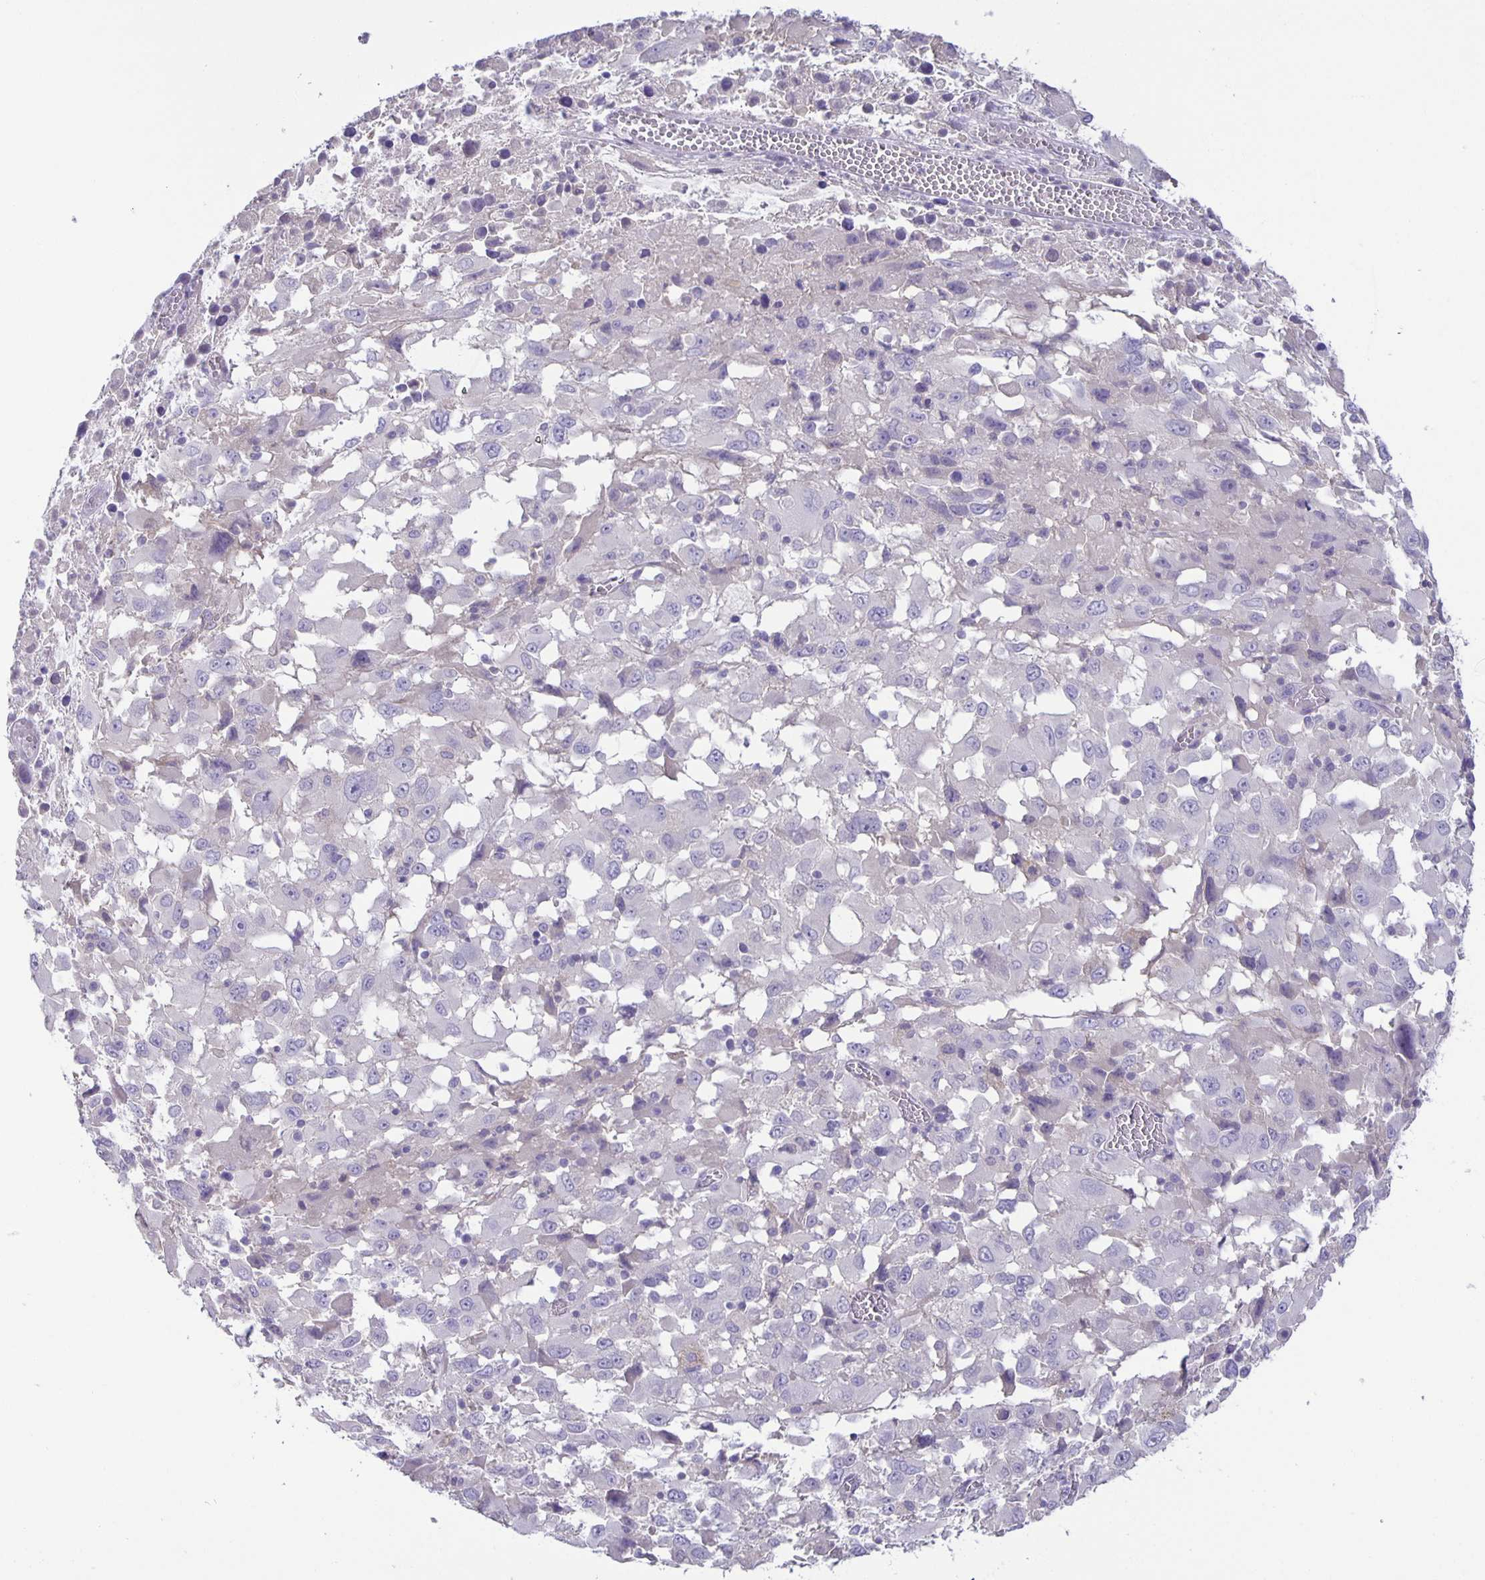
{"staining": {"intensity": "negative", "quantity": "none", "location": "none"}, "tissue": "melanoma", "cell_type": "Tumor cells", "image_type": "cancer", "snomed": [{"axis": "morphology", "description": "Malignant melanoma, Metastatic site"}, {"axis": "topography", "description": "Soft tissue"}], "caption": "Photomicrograph shows no protein staining in tumor cells of malignant melanoma (metastatic site) tissue.", "gene": "PTPN3", "patient": {"sex": "male", "age": 50}}